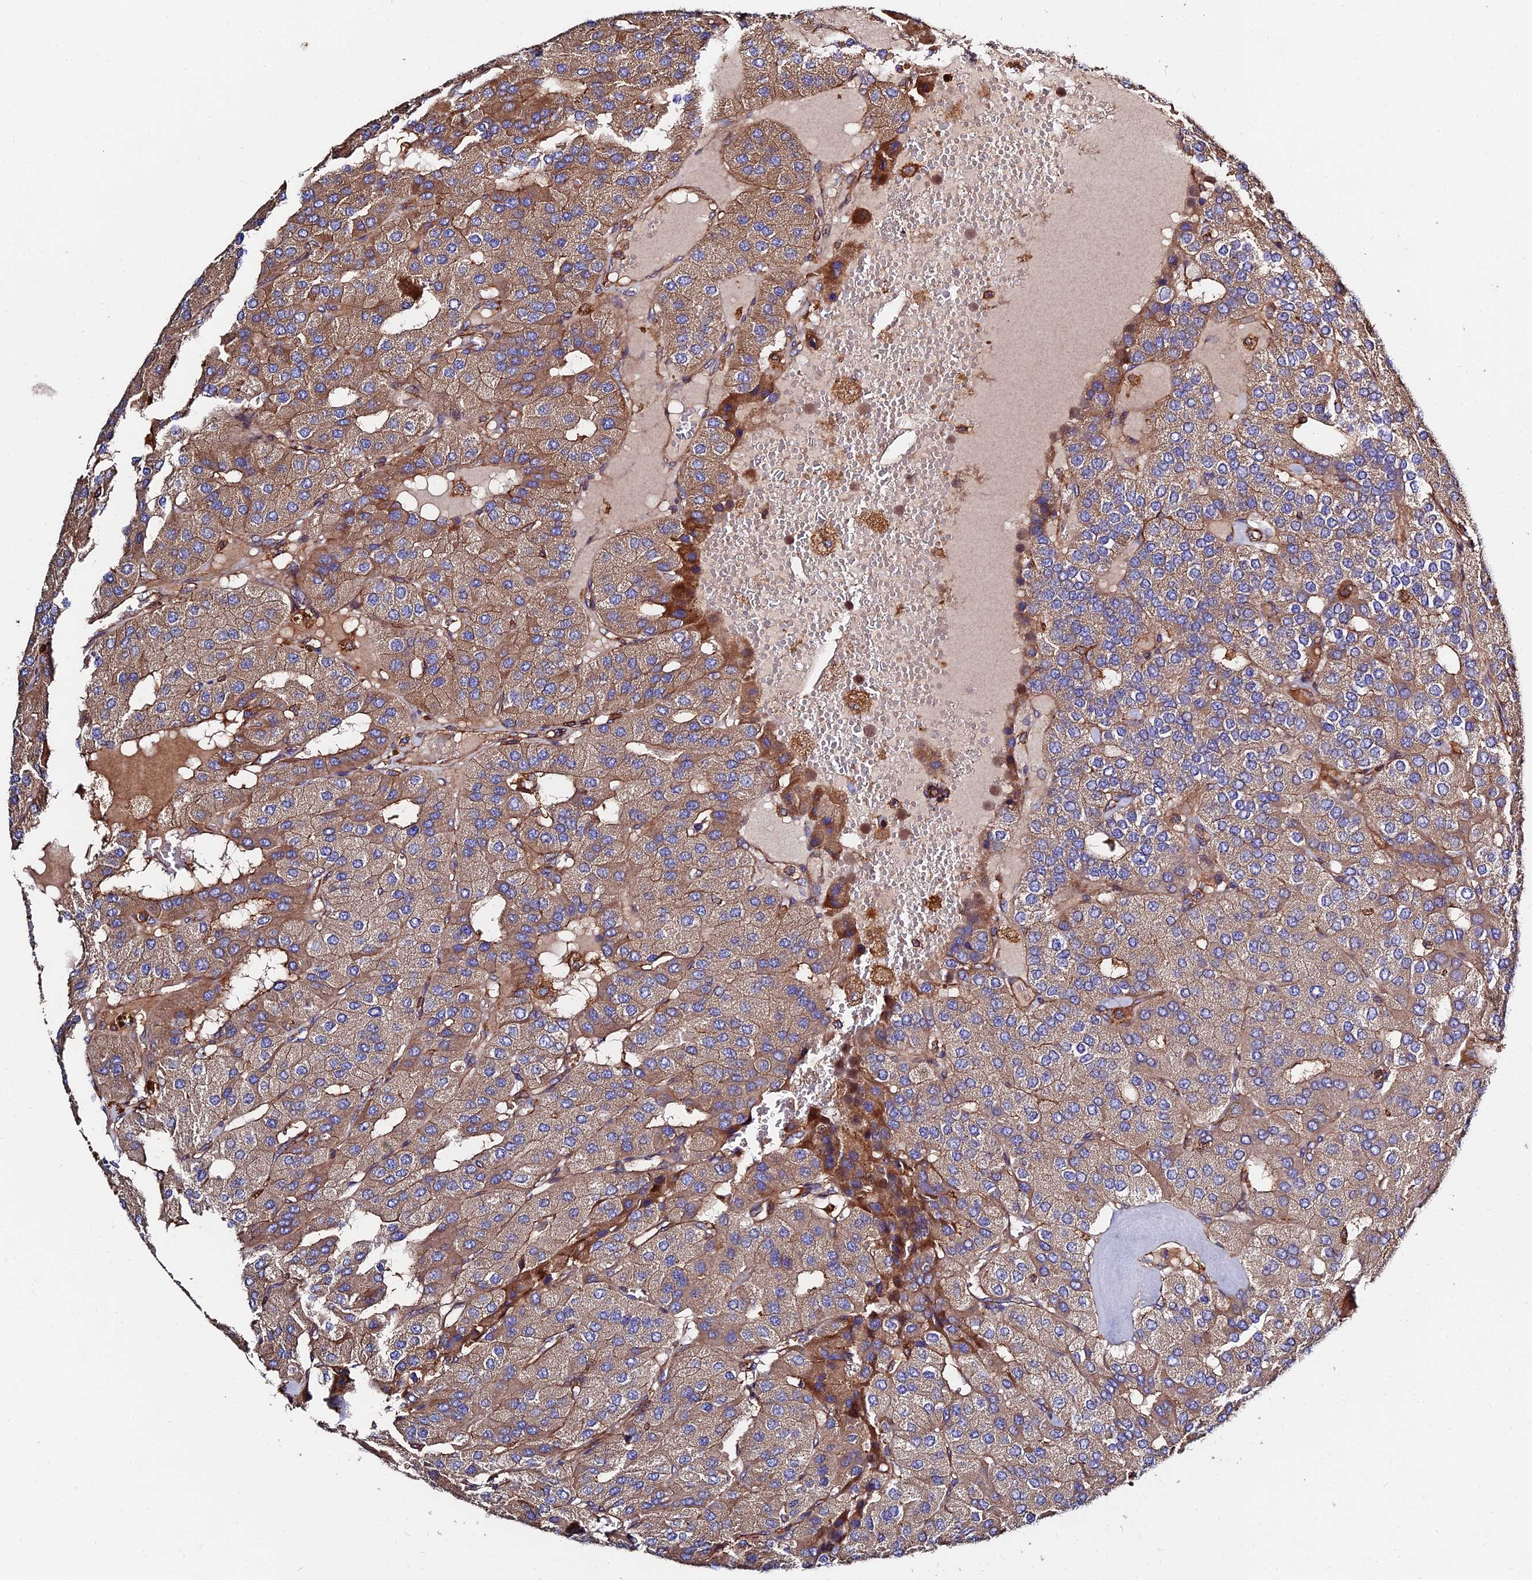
{"staining": {"intensity": "moderate", "quantity": ">75%", "location": "cytoplasmic/membranous"}, "tissue": "parathyroid gland", "cell_type": "Glandular cells", "image_type": "normal", "snomed": [{"axis": "morphology", "description": "Normal tissue, NOS"}, {"axis": "morphology", "description": "Adenoma, NOS"}, {"axis": "topography", "description": "Parathyroid gland"}], "caption": "Parathyroid gland was stained to show a protein in brown. There is medium levels of moderate cytoplasmic/membranous expression in about >75% of glandular cells. (Stains: DAB in brown, nuclei in blue, Microscopy: brightfield microscopy at high magnification).", "gene": "EXT1", "patient": {"sex": "female", "age": 86}}